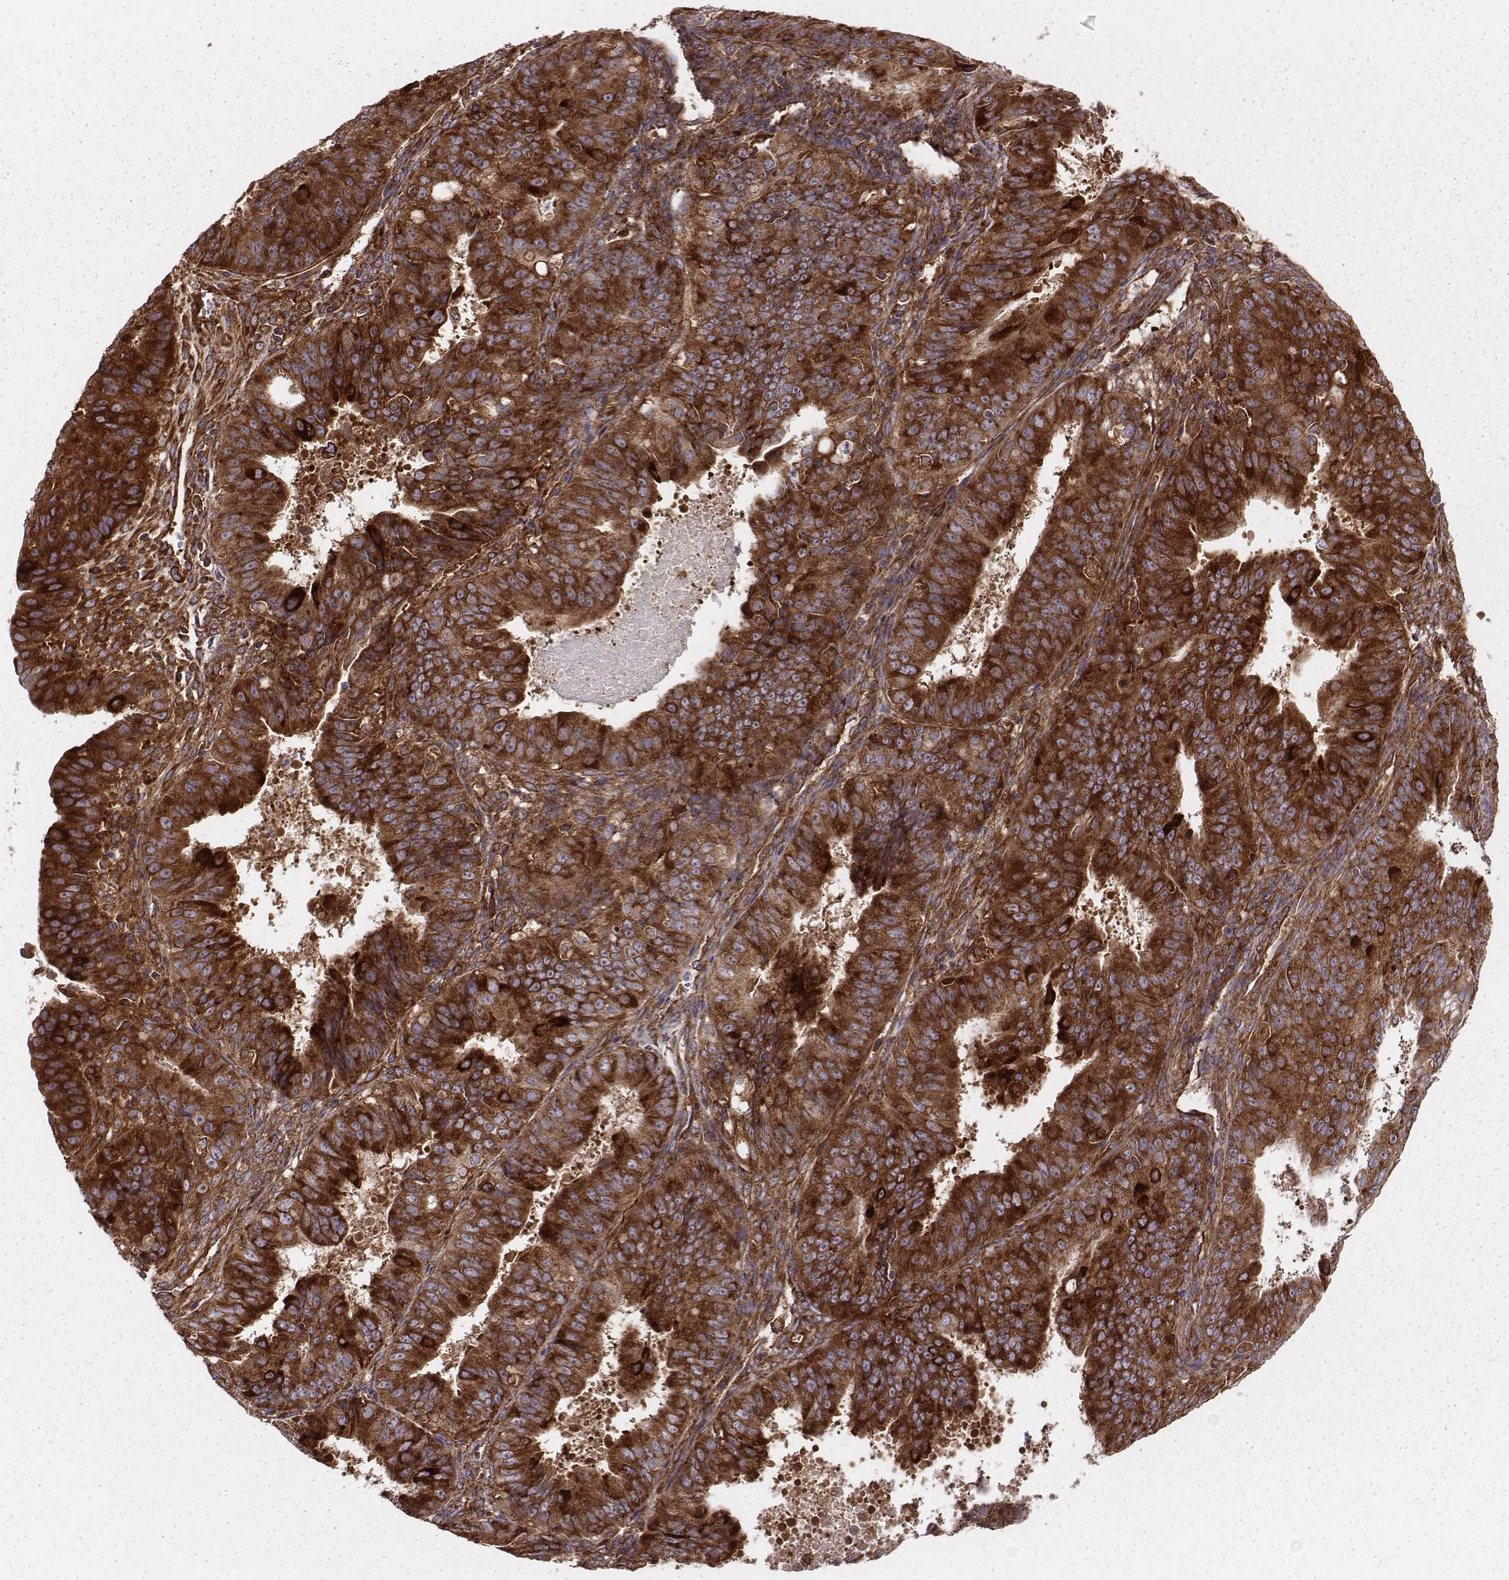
{"staining": {"intensity": "strong", "quantity": ">75%", "location": "cytoplasmic/membranous"}, "tissue": "ovarian cancer", "cell_type": "Tumor cells", "image_type": "cancer", "snomed": [{"axis": "morphology", "description": "Carcinoma, endometroid"}, {"axis": "topography", "description": "Ovary"}], "caption": "High-magnification brightfield microscopy of ovarian cancer (endometroid carcinoma) stained with DAB (brown) and counterstained with hematoxylin (blue). tumor cells exhibit strong cytoplasmic/membranous expression is present in about>75% of cells.", "gene": "TXLNA", "patient": {"sex": "female", "age": 42}}